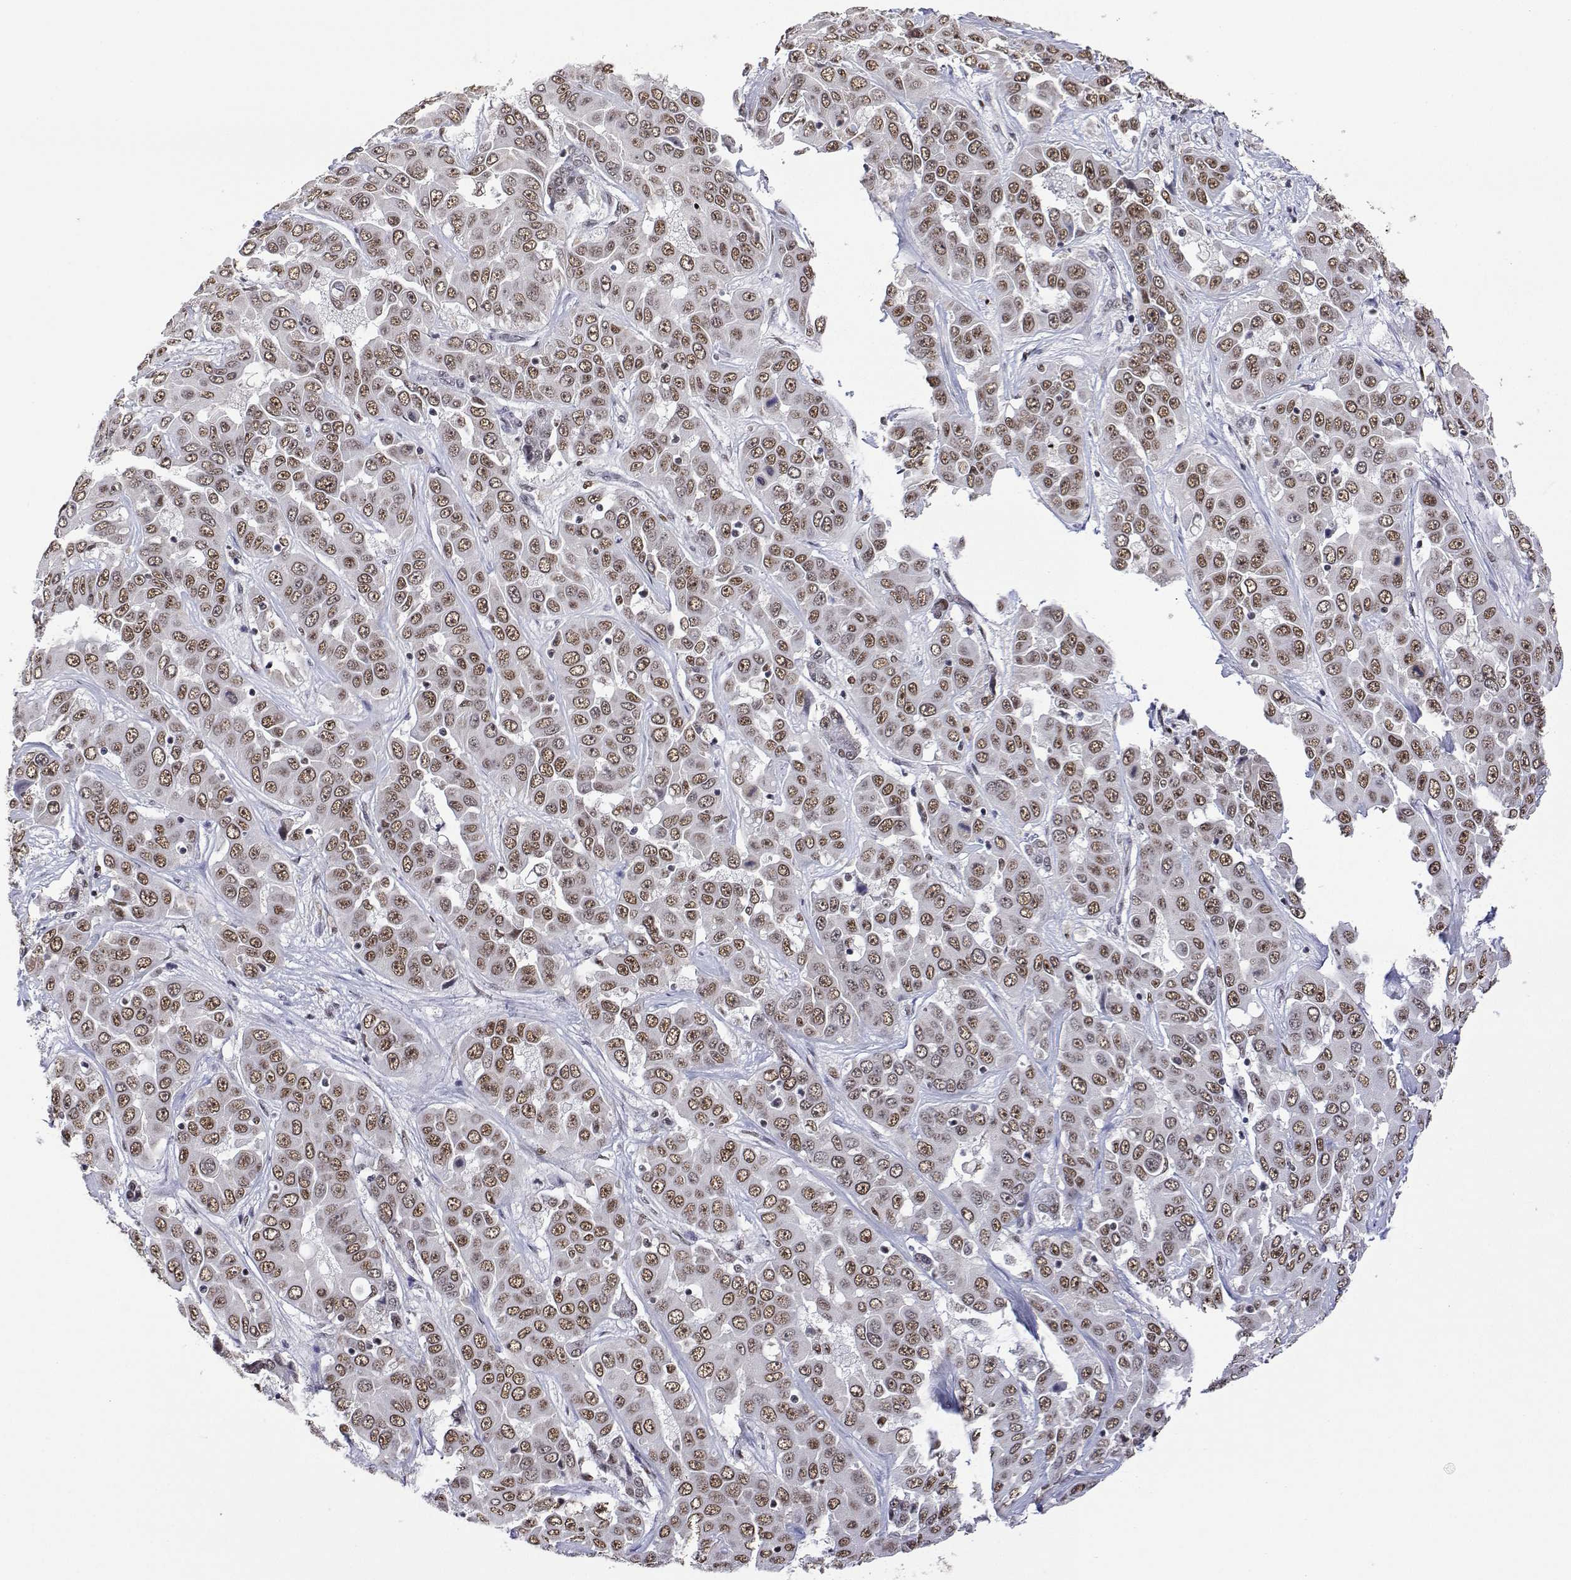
{"staining": {"intensity": "moderate", "quantity": ">75%", "location": "nuclear"}, "tissue": "liver cancer", "cell_type": "Tumor cells", "image_type": "cancer", "snomed": [{"axis": "morphology", "description": "Cholangiocarcinoma"}, {"axis": "topography", "description": "Liver"}], "caption": "Liver cancer tissue demonstrates moderate nuclear expression in about >75% of tumor cells, visualized by immunohistochemistry.", "gene": "ADAR", "patient": {"sex": "female", "age": 52}}